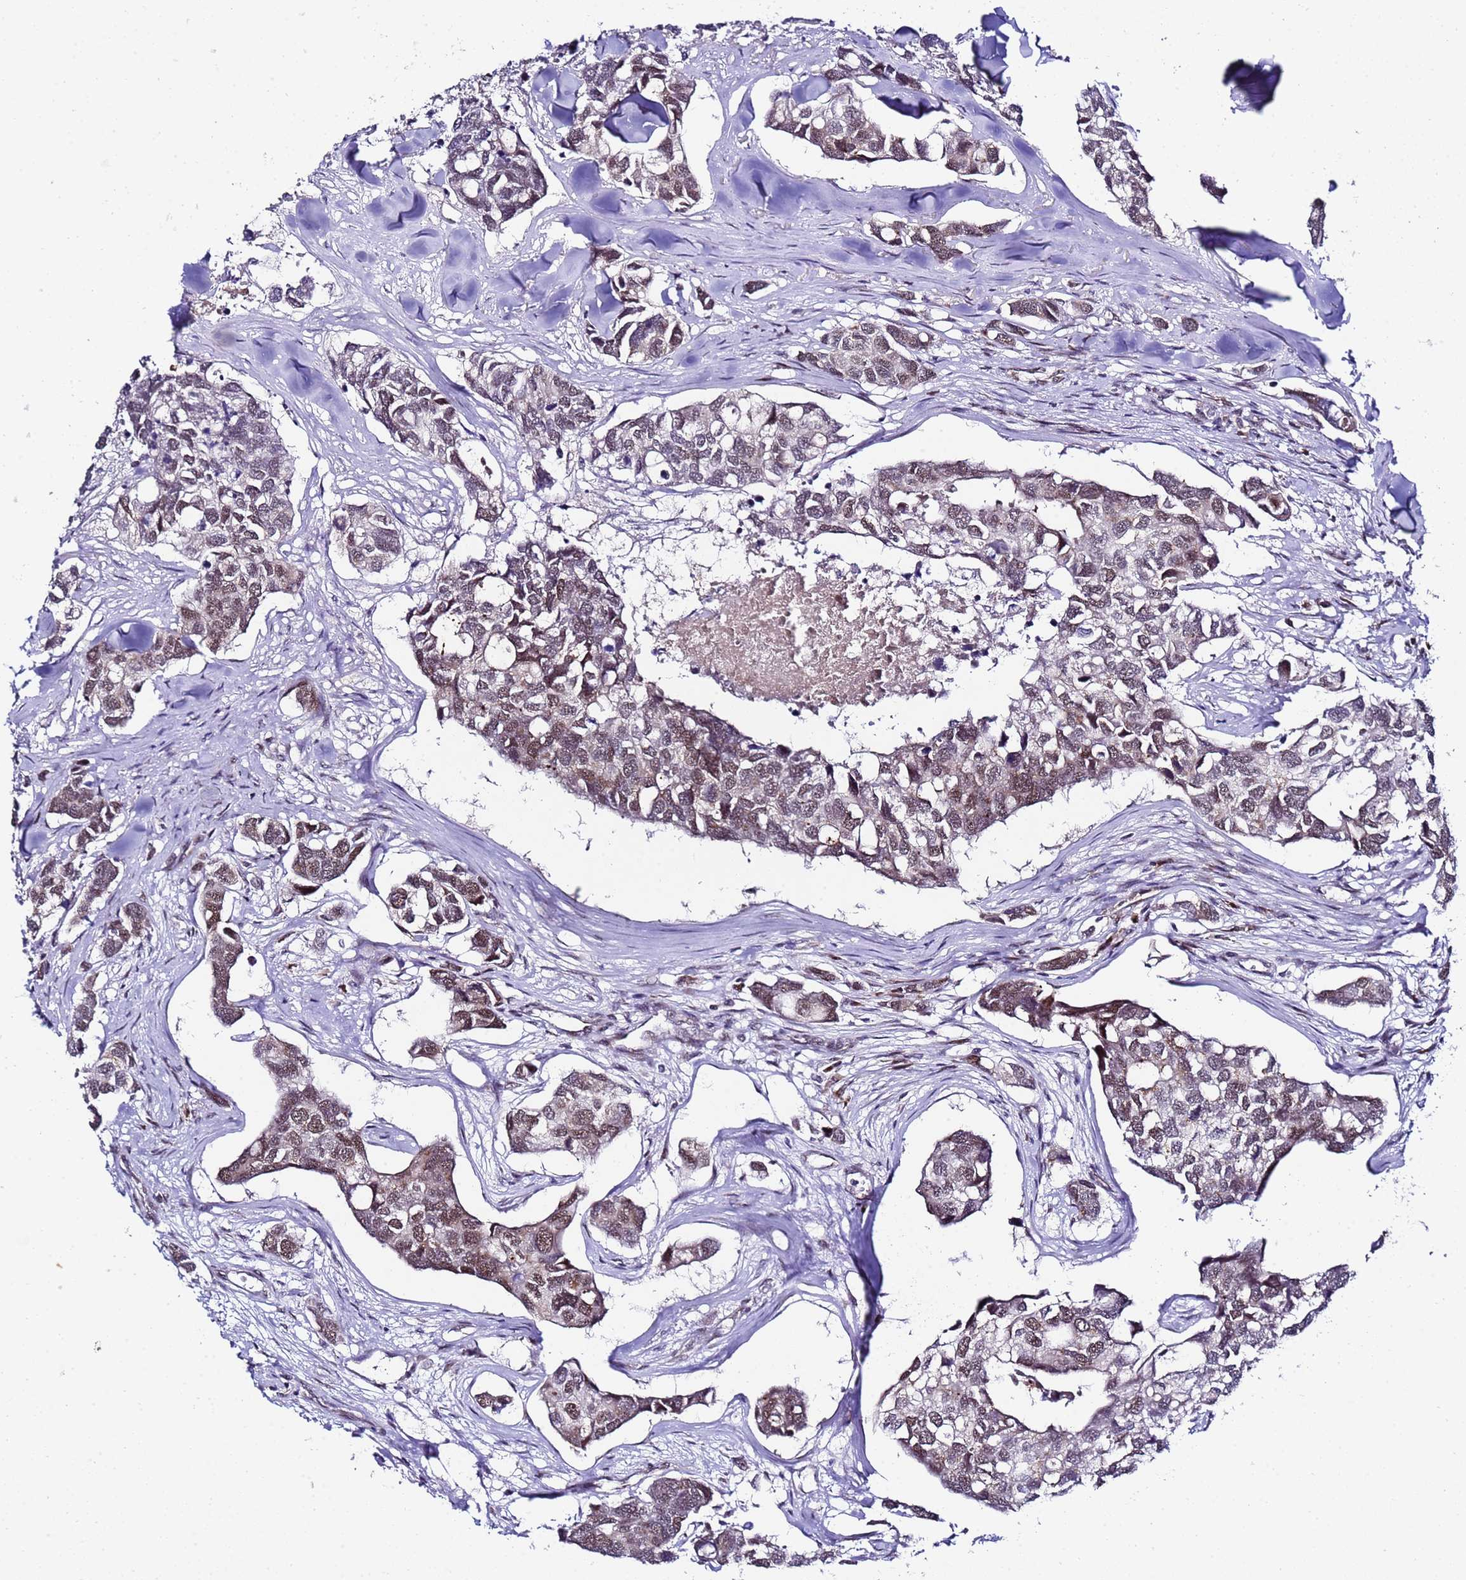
{"staining": {"intensity": "moderate", "quantity": "25%-75%", "location": "nuclear"}, "tissue": "breast cancer", "cell_type": "Tumor cells", "image_type": "cancer", "snomed": [{"axis": "morphology", "description": "Duct carcinoma"}, {"axis": "topography", "description": "Breast"}], "caption": "Breast intraductal carcinoma was stained to show a protein in brown. There is medium levels of moderate nuclear expression in about 25%-75% of tumor cells. The staining was performed using DAB (3,3'-diaminobenzidine) to visualize the protein expression in brown, while the nuclei were stained in blue with hematoxylin (Magnification: 20x).", "gene": "C19orf47", "patient": {"sex": "female", "age": 83}}